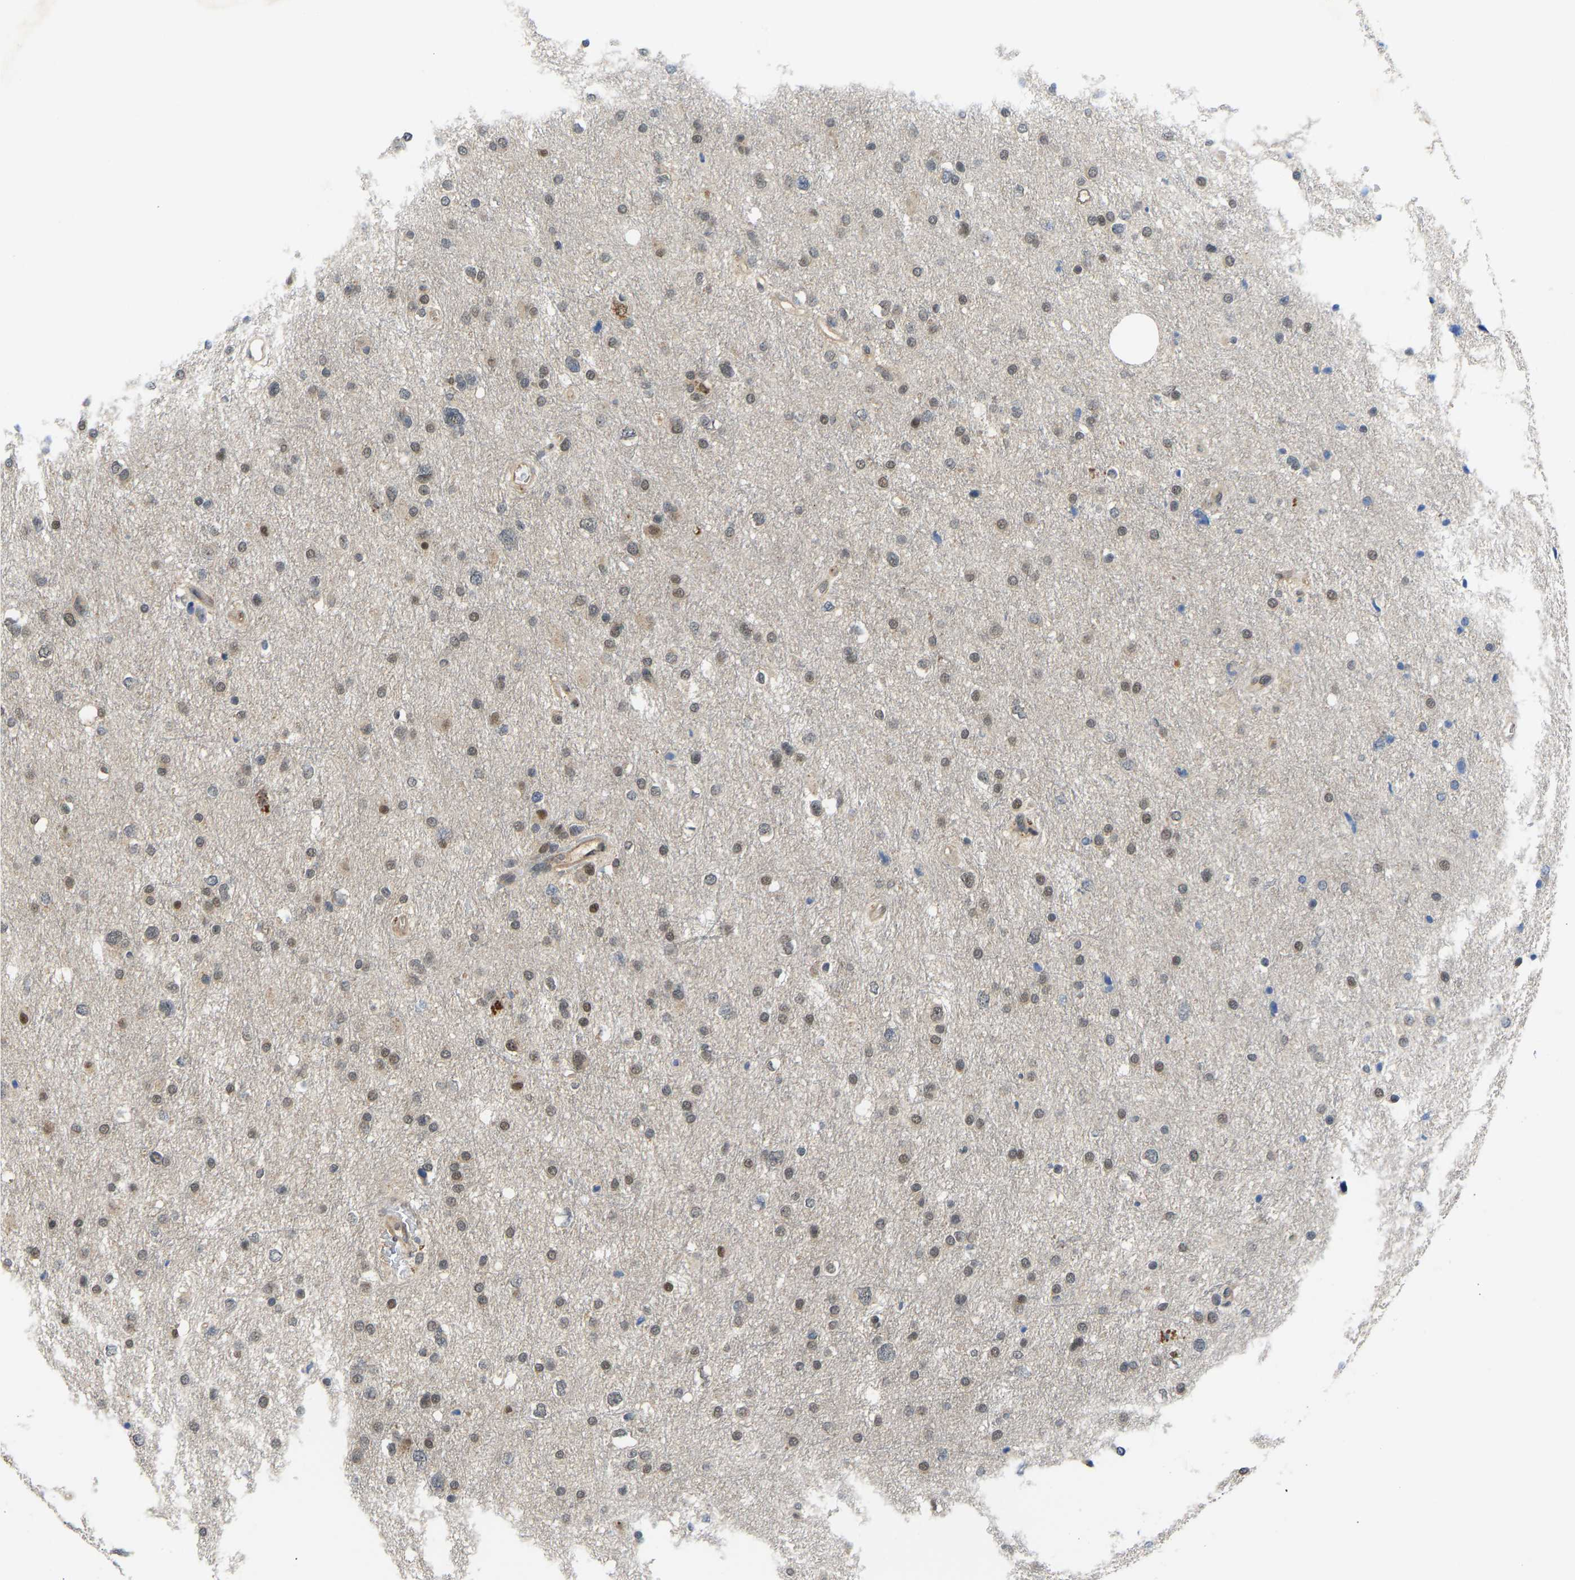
{"staining": {"intensity": "weak", "quantity": "25%-75%", "location": "nuclear"}, "tissue": "glioma", "cell_type": "Tumor cells", "image_type": "cancer", "snomed": [{"axis": "morphology", "description": "Glioma, malignant, Low grade"}, {"axis": "topography", "description": "Brain"}], "caption": "This image demonstrates glioma stained with IHC to label a protein in brown. The nuclear of tumor cells show weak positivity for the protein. Nuclei are counter-stained blue.", "gene": "ZNF251", "patient": {"sex": "female", "age": 37}}